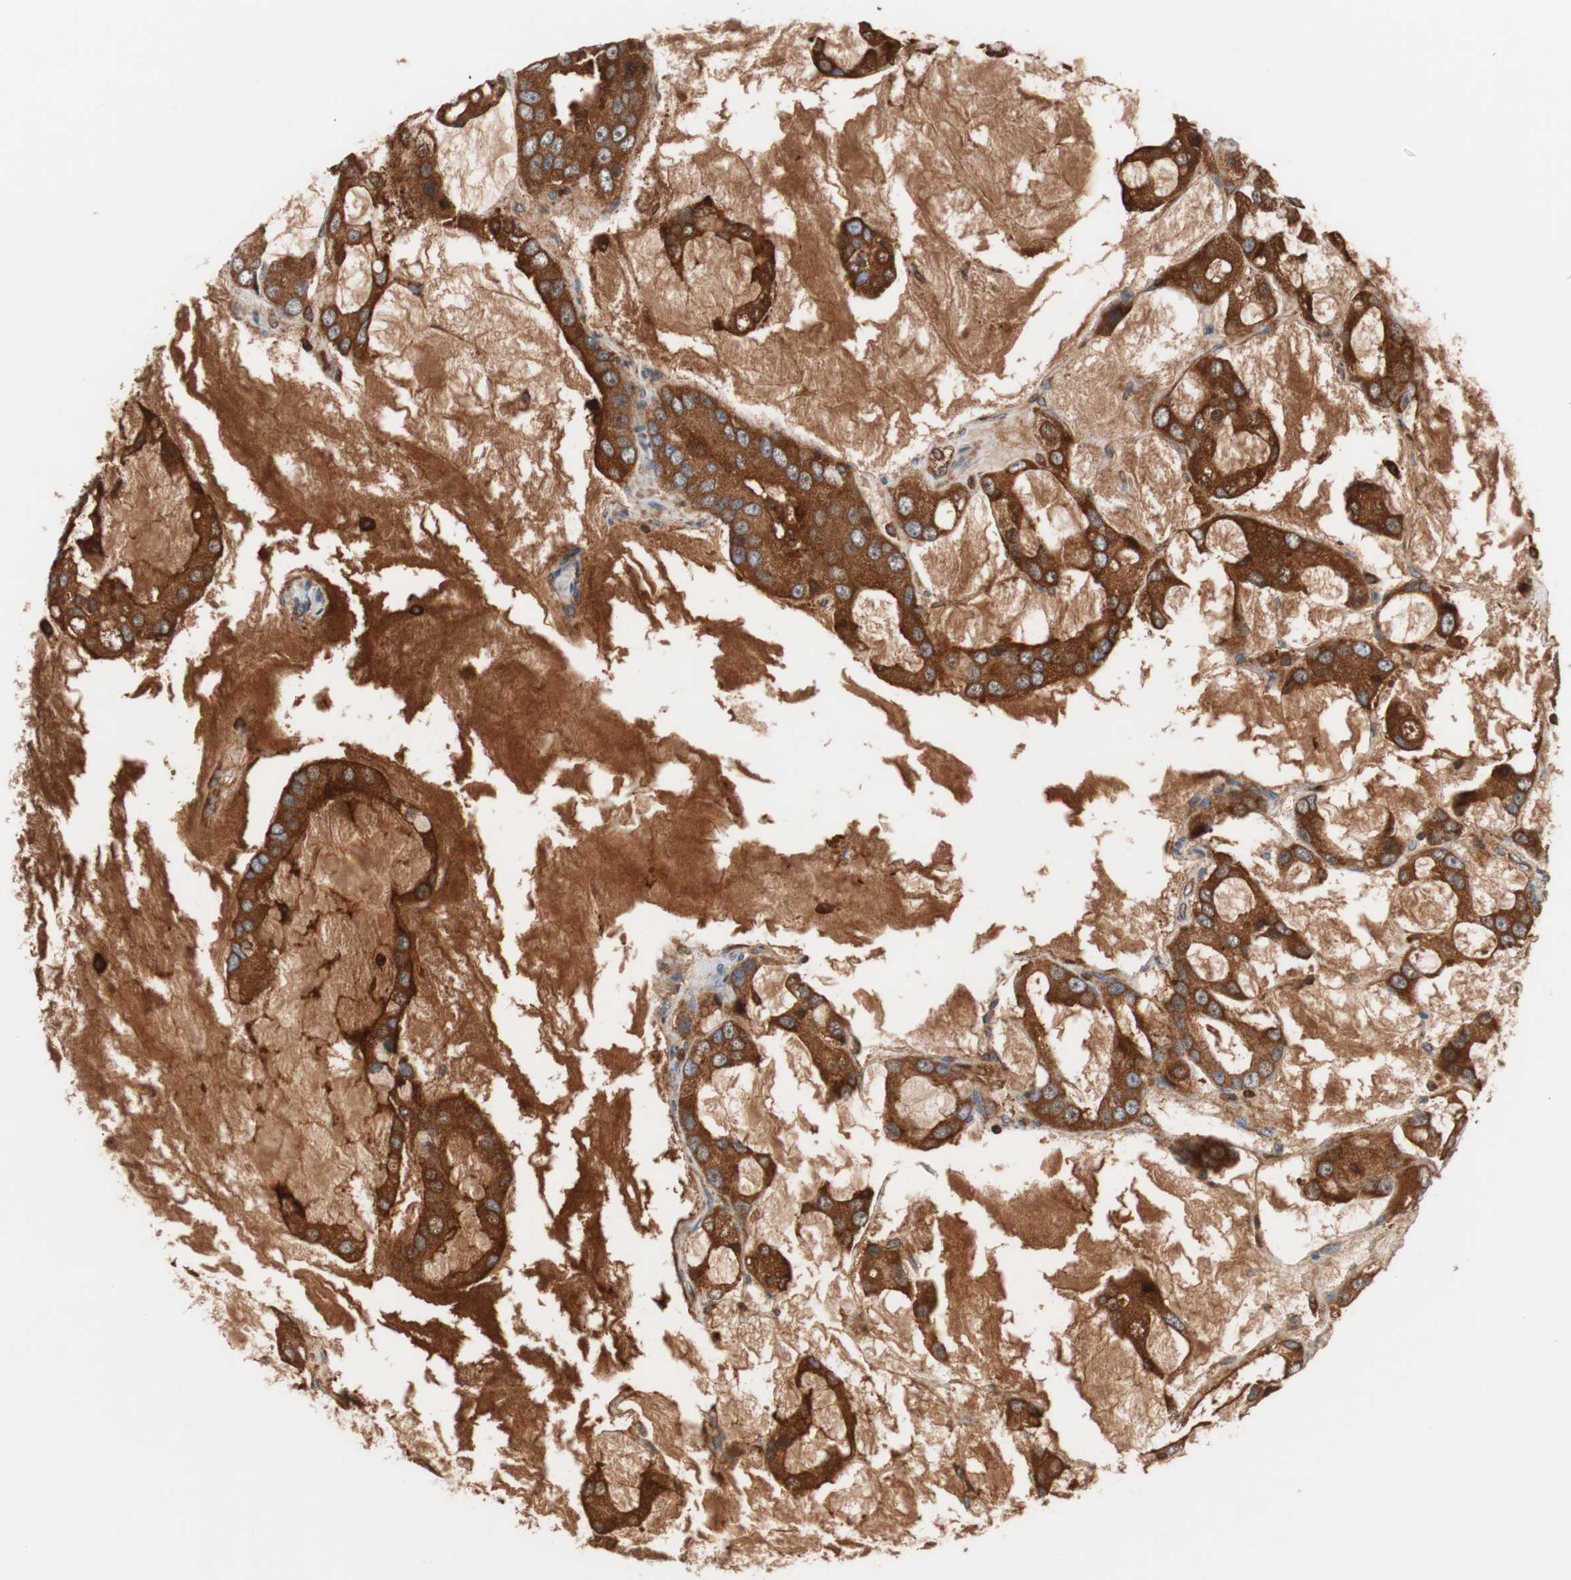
{"staining": {"intensity": "strong", "quantity": ">75%", "location": "cytoplasmic/membranous"}, "tissue": "prostate cancer", "cell_type": "Tumor cells", "image_type": "cancer", "snomed": [{"axis": "morphology", "description": "Adenocarcinoma, High grade"}, {"axis": "topography", "description": "Prostate"}], "caption": "Brown immunohistochemical staining in human prostate adenocarcinoma (high-grade) demonstrates strong cytoplasmic/membranous positivity in approximately >75% of tumor cells.", "gene": "RBP4", "patient": {"sex": "male", "age": 67}}